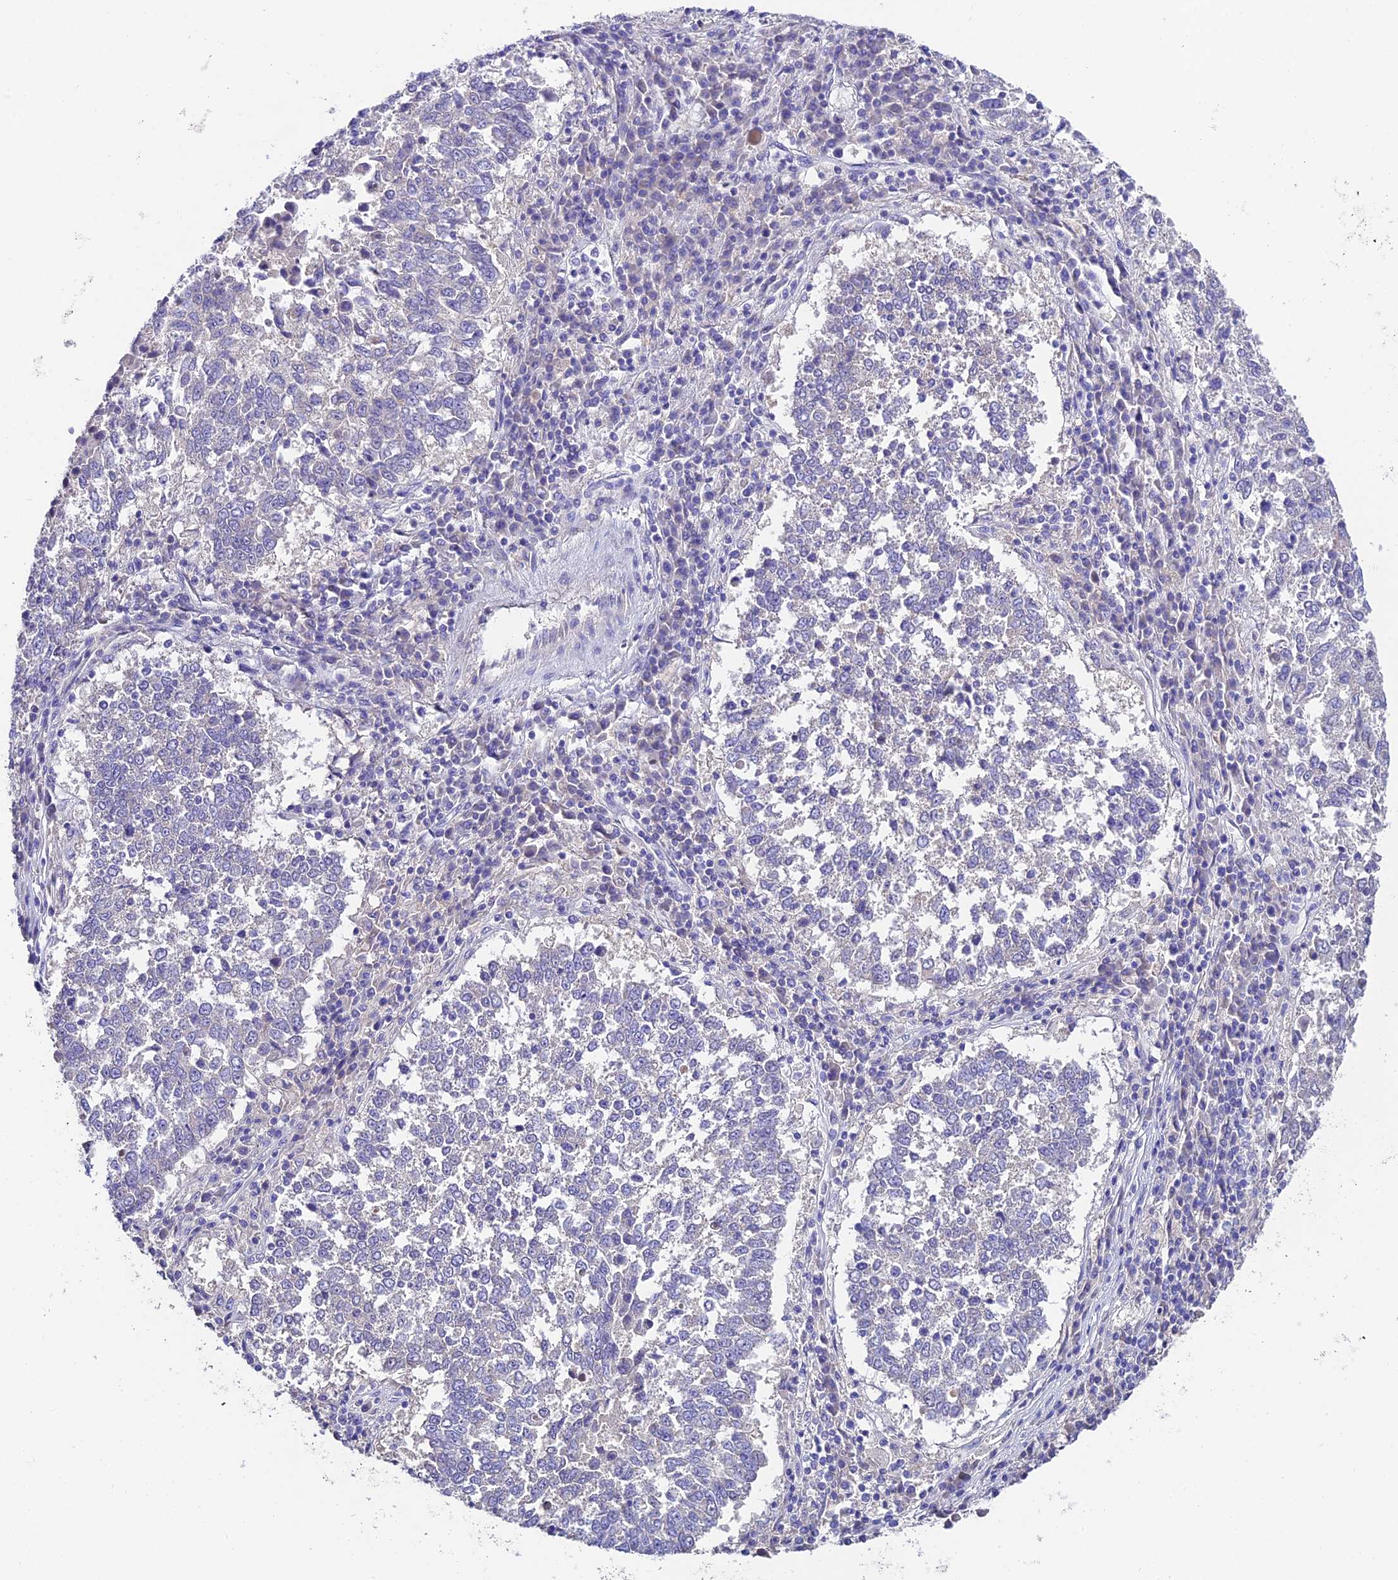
{"staining": {"intensity": "negative", "quantity": "none", "location": "none"}, "tissue": "lung cancer", "cell_type": "Tumor cells", "image_type": "cancer", "snomed": [{"axis": "morphology", "description": "Squamous cell carcinoma, NOS"}, {"axis": "topography", "description": "Lung"}], "caption": "DAB (3,3'-diaminobenzidine) immunohistochemical staining of human lung squamous cell carcinoma shows no significant staining in tumor cells. (DAB immunohistochemistry visualized using brightfield microscopy, high magnification).", "gene": "DUSP29", "patient": {"sex": "male", "age": 73}}